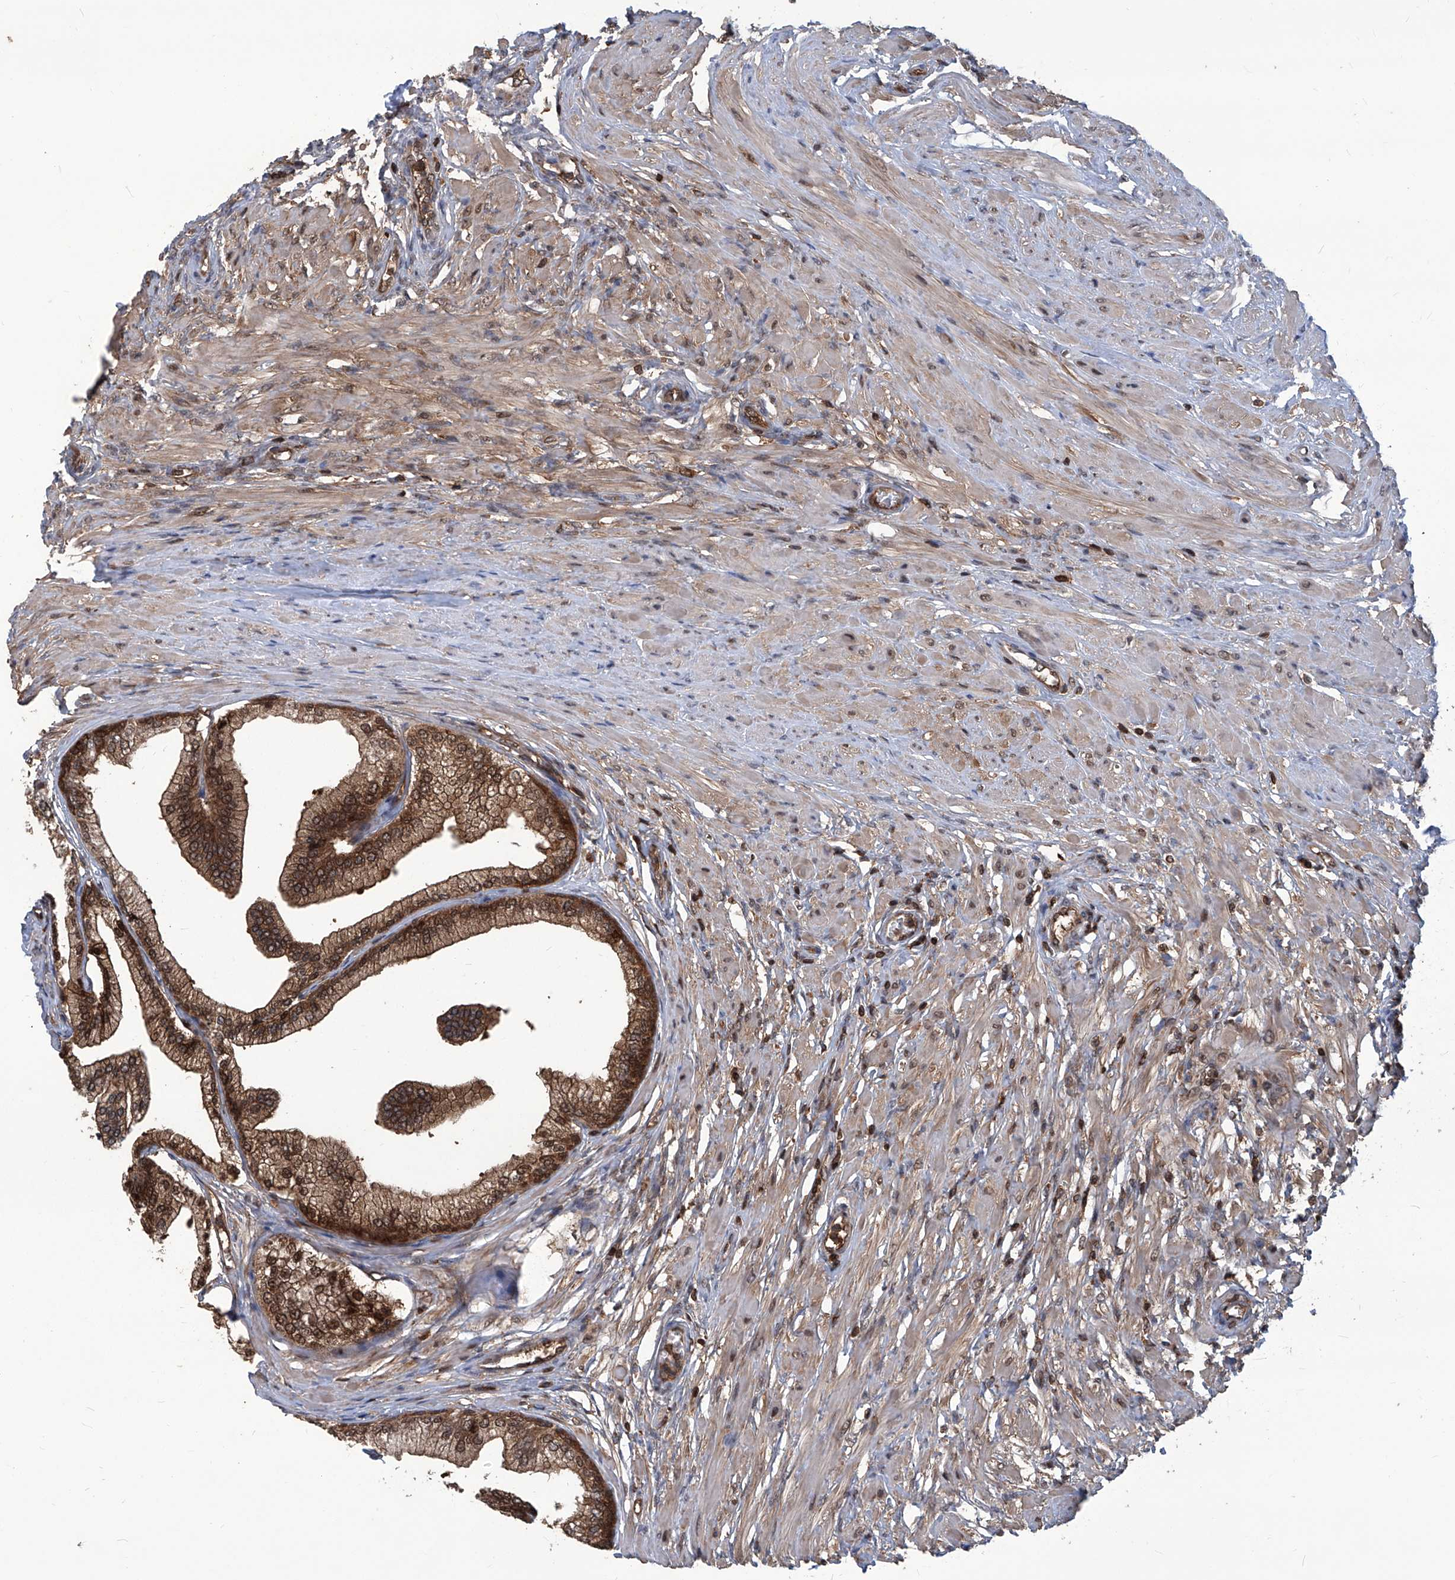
{"staining": {"intensity": "moderate", "quantity": ">75%", "location": "cytoplasmic/membranous,nuclear"}, "tissue": "prostate", "cell_type": "Glandular cells", "image_type": "normal", "snomed": [{"axis": "morphology", "description": "Normal tissue, NOS"}, {"axis": "morphology", "description": "Urothelial carcinoma, Low grade"}, {"axis": "topography", "description": "Urinary bladder"}, {"axis": "topography", "description": "Prostate"}], "caption": "Immunohistochemical staining of benign prostate exhibits moderate cytoplasmic/membranous,nuclear protein staining in approximately >75% of glandular cells.", "gene": "PSMB1", "patient": {"sex": "male", "age": 60}}